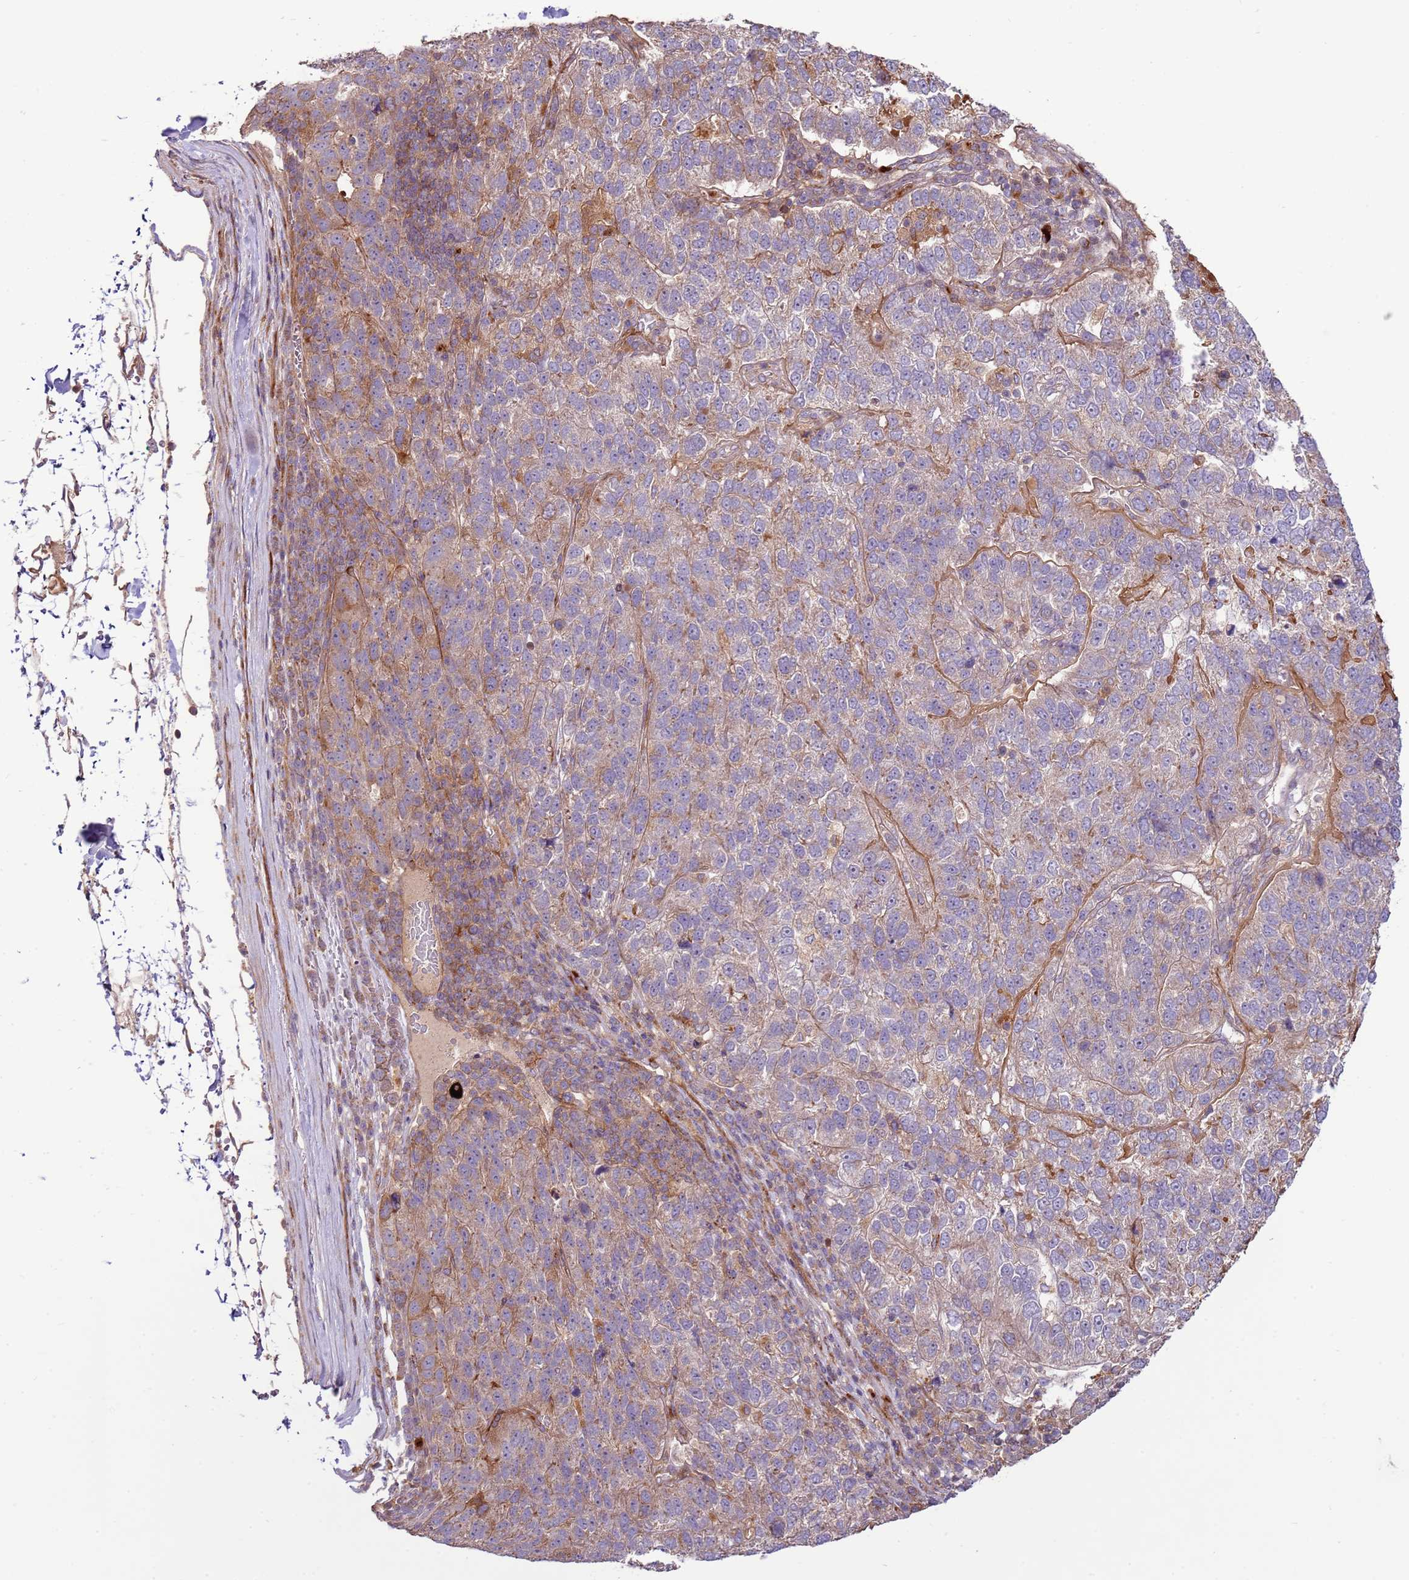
{"staining": {"intensity": "weak", "quantity": "25%-75%", "location": "cytoplasmic/membranous"}, "tissue": "pancreatic cancer", "cell_type": "Tumor cells", "image_type": "cancer", "snomed": [{"axis": "morphology", "description": "Adenocarcinoma, NOS"}, {"axis": "topography", "description": "Pancreas"}], "caption": "High-power microscopy captured an IHC image of pancreatic cancer (adenocarcinoma), revealing weak cytoplasmic/membranous positivity in approximately 25%-75% of tumor cells.", "gene": "ZNF624", "patient": {"sex": "female", "age": 61}}